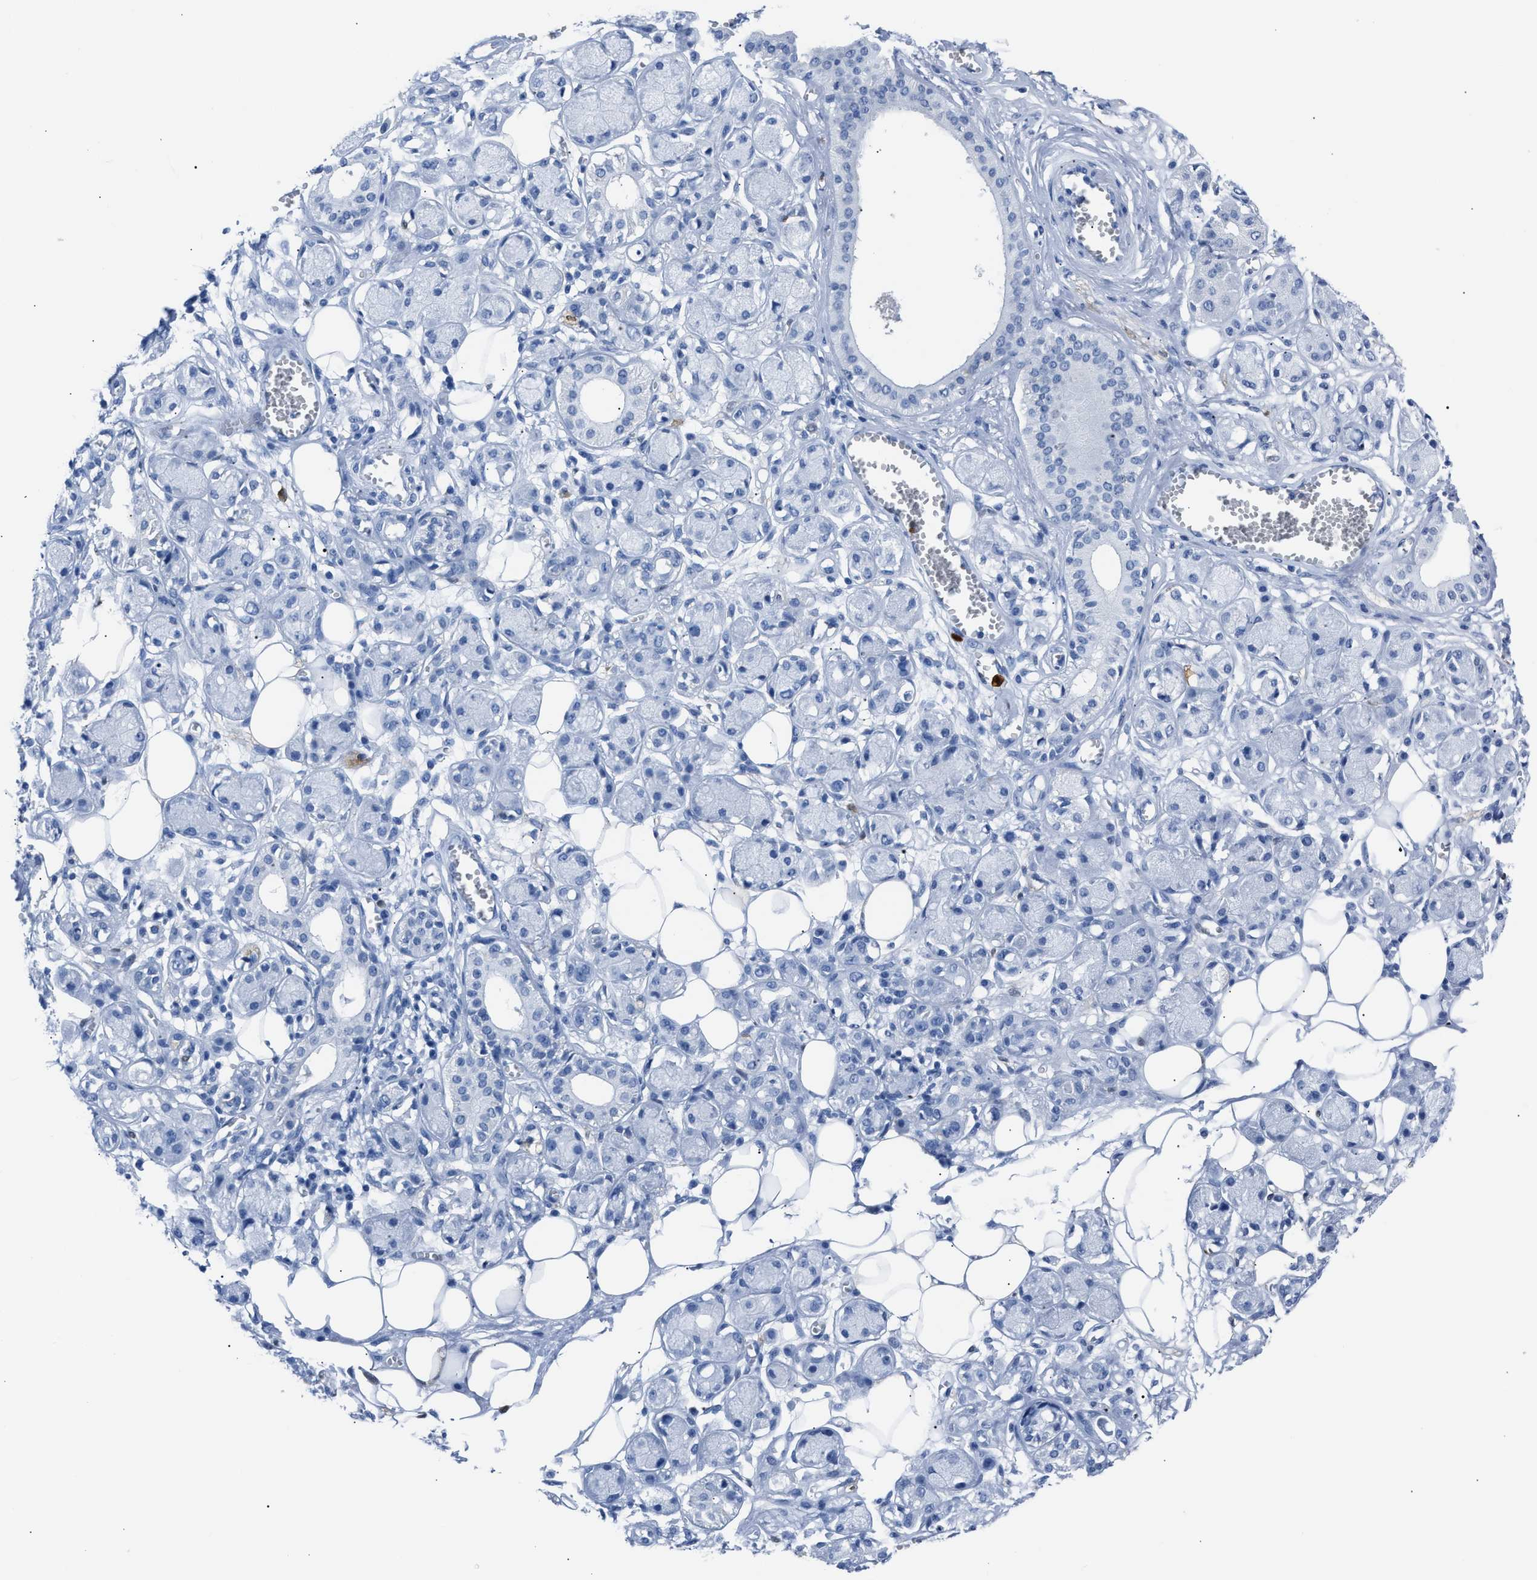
{"staining": {"intensity": "negative", "quantity": "none", "location": "none"}, "tissue": "adipose tissue", "cell_type": "Adipocytes", "image_type": "normal", "snomed": [{"axis": "morphology", "description": "Normal tissue, NOS"}, {"axis": "morphology", "description": "Inflammation, NOS"}, {"axis": "topography", "description": "Salivary gland"}, {"axis": "topography", "description": "Peripheral nerve tissue"}], "caption": "High magnification brightfield microscopy of normal adipose tissue stained with DAB (3,3'-diaminobenzidine) (brown) and counterstained with hematoxylin (blue): adipocytes show no significant staining.", "gene": "S100P", "patient": {"sex": "female", "age": 75}}